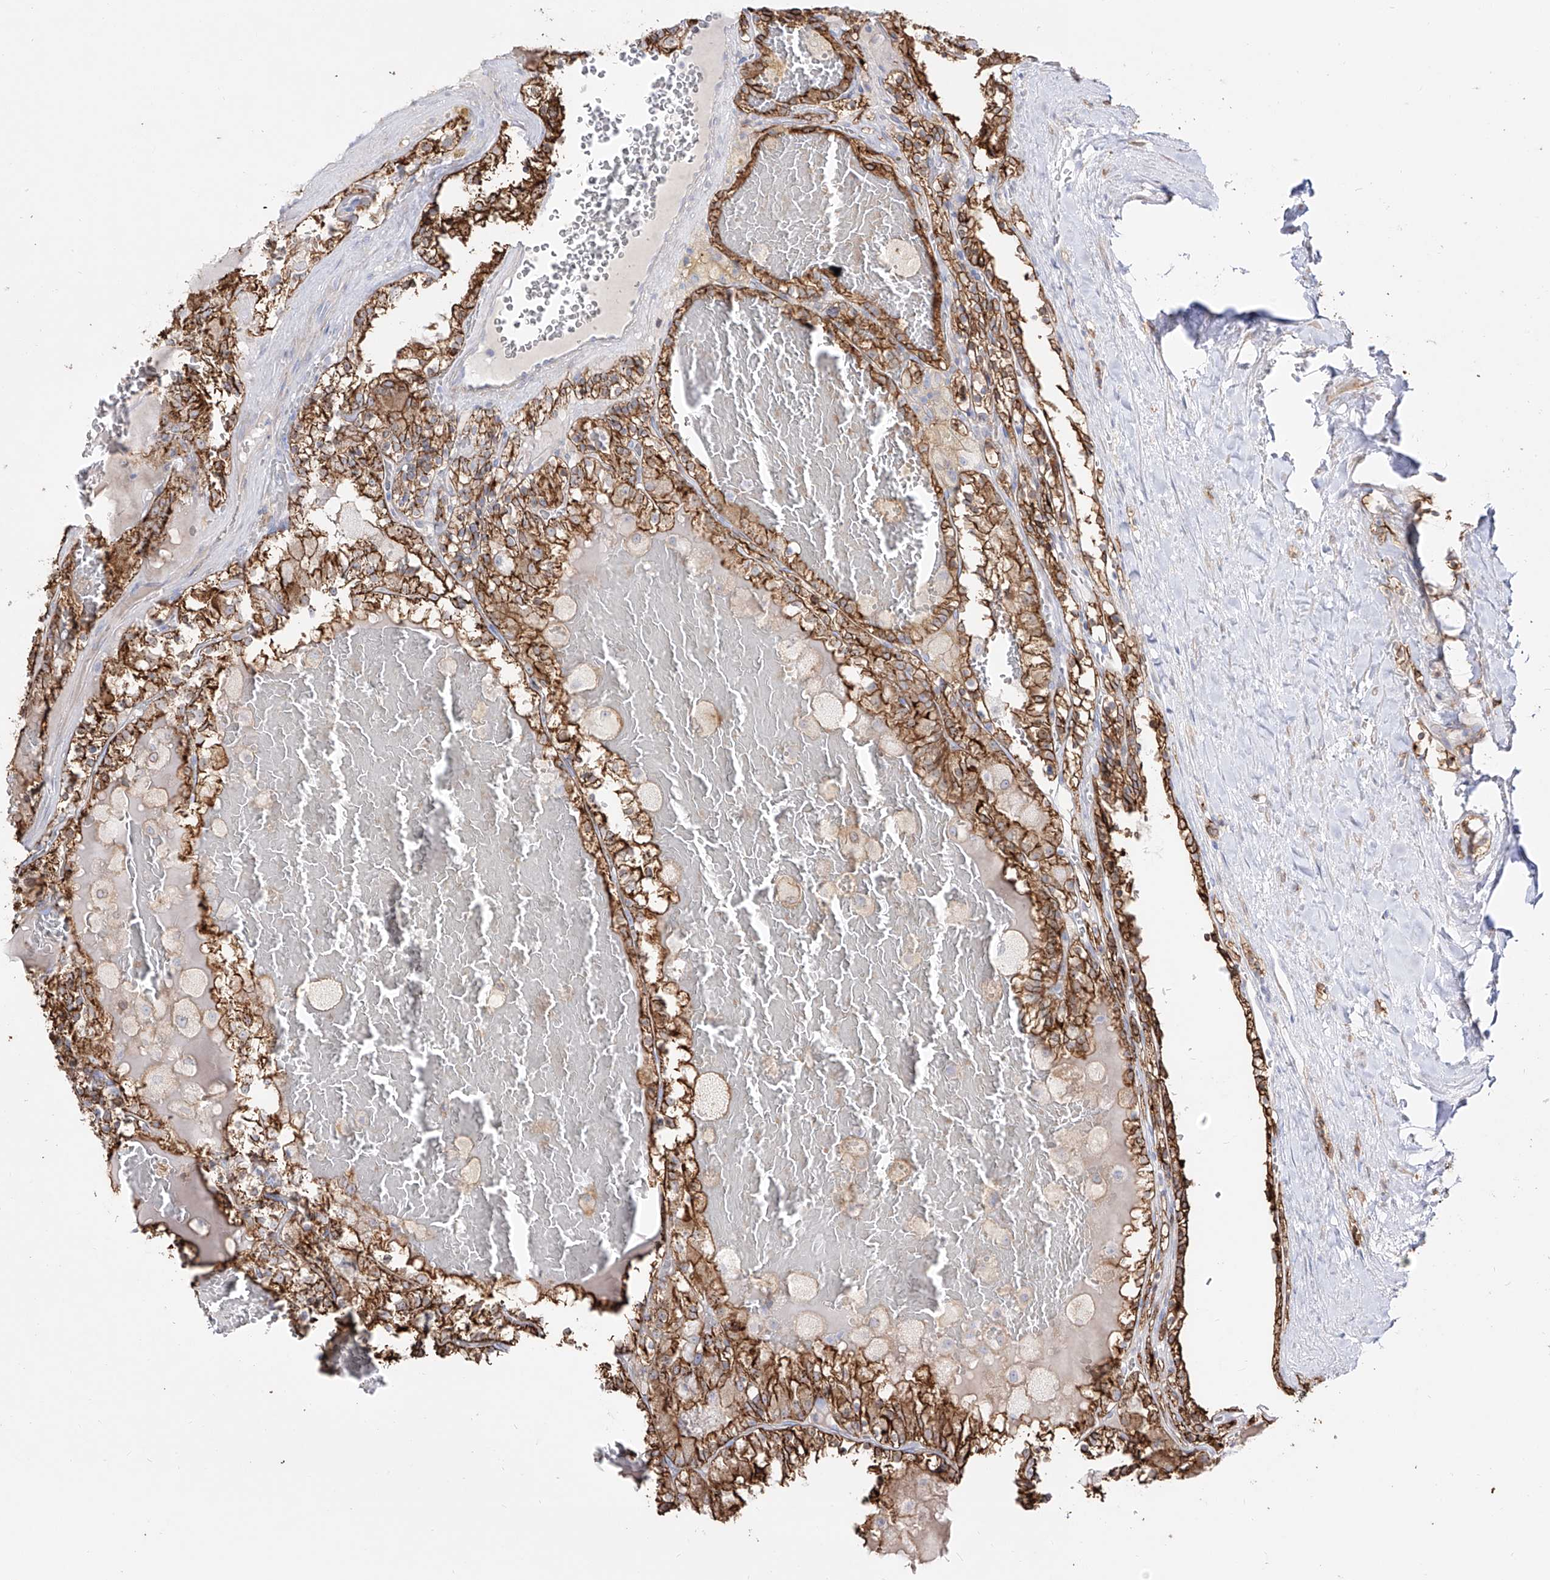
{"staining": {"intensity": "strong", "quantity": ">75%", "location": "cytoplasmic/membranous"}, "tissue": "renal cancer", "cell_type": "Tumor cells", "image_type": "cancer", "snomed": [{"axis": "morphology", "description": "Adenocarcinoma, NOS"}, {"axis": "topography", "description": "Kidney"}], "caption": "Protein staining of renal adenocarcinoma tissue exhibits strong cytoplasmic/membranous positivity in approximately >75% of tumor cells.", "gene": "ZGRF1", "patient": {"sex": "female", "age": 56}}